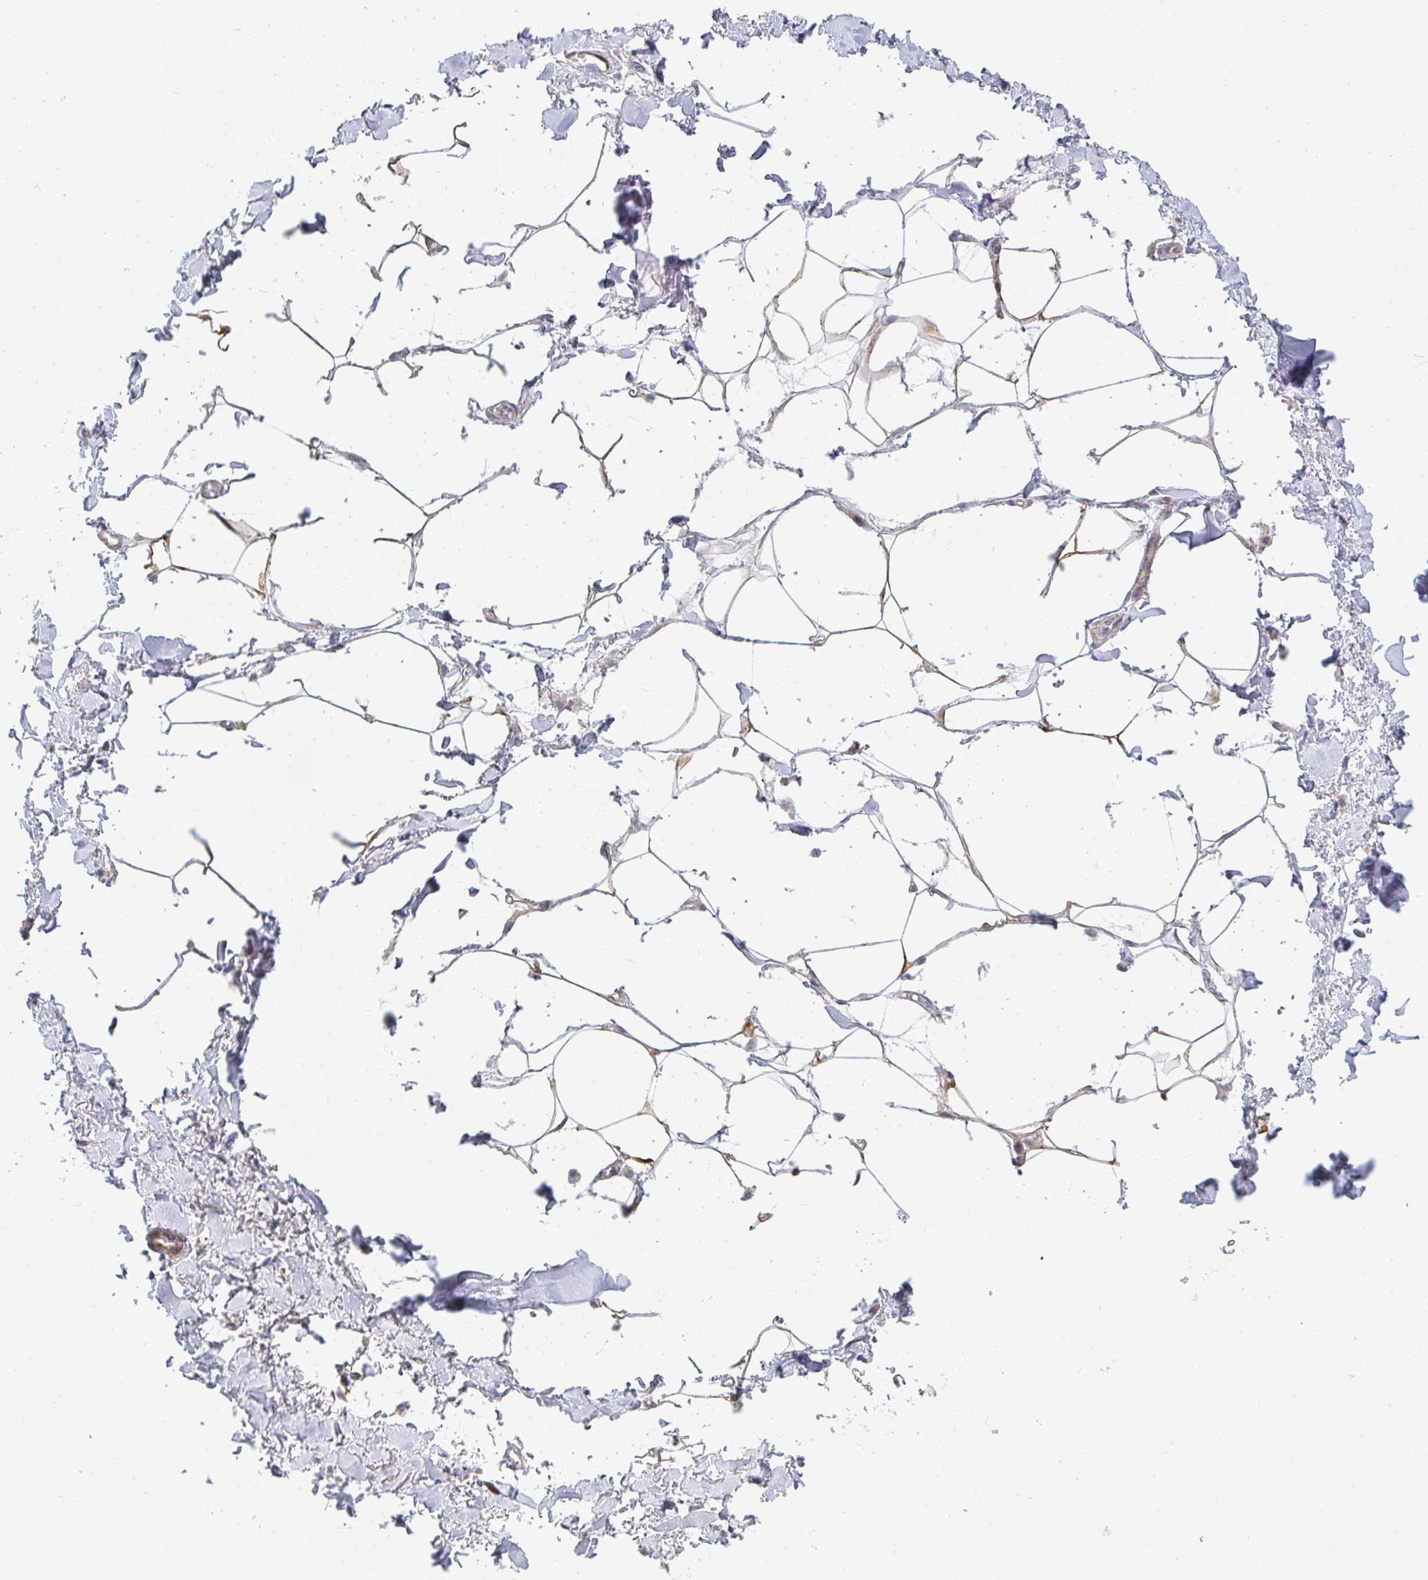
{"staining": {"intensity": "weak", "quantity": "25%-75%", "location": "cytoplasmic/membranous"}, "tissue": "adipose tissue", "cell_type": "Adipocytes", "image_type": "normal", "snomed": [{"axis": "morphology", "description": "Normal tissue, NOS"}, {"axis": "topography", "description": "Vagina"}, {"axis": "topography", "description": "Peripheral nerve tissue"}], "caption": "DAB immunohistochemical staining of unremarkable adipose tissue reveals weak cytoplasmic/membranous protein positivity in approximately 25%-75% of adipocytes. The staining is performed using DAB (3,3'-diaminobenzidine) brown chromogen to label protein expression. The nuclei are counter-stained blue using hematoxylin.", "gene": "ZIC3", "patient": {"sex": "female", "age": 71}}